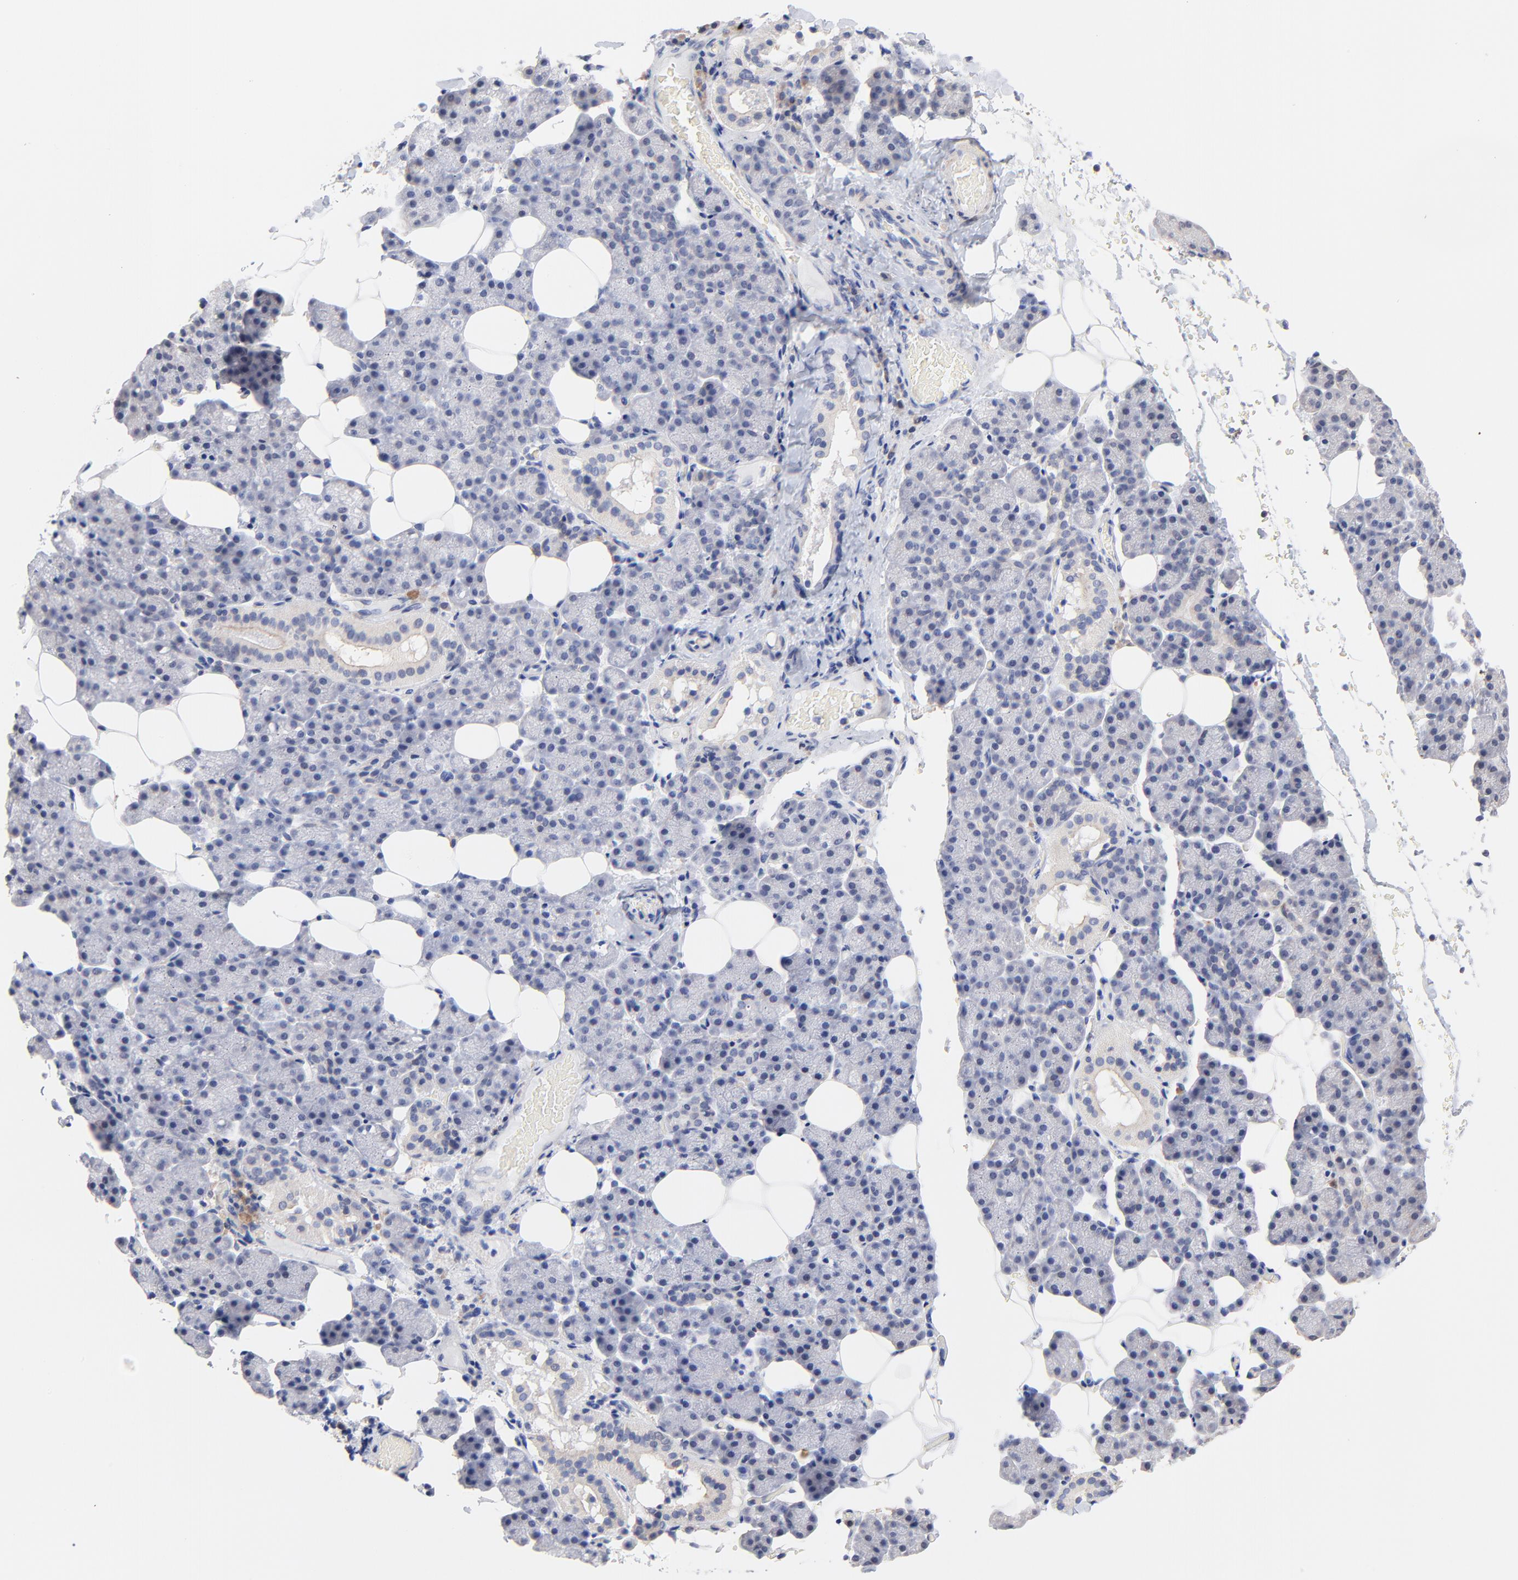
{"staining": {"intensity": "negative", "quantity": "none", "location": "none"}, "tissue": "salivary gland", "cell_type": "Glandular cells", "image_type": "normal", "snomed": [{"axis": "morphology", "description": "Normal tissue, NOS"}, {"axis": "topography", "description": "Lymph node"}, {"axis": "topography", "description": "Salivary gland"}], "caption": "High magnification brightfield microscopy of benign salivary gland stained with DAB (brown) and counterstained with hematoxylin (blue): glandular cells show no significant positivity.", "gene": "TWNK", "patient": {"sex": "male", "age": 8}}